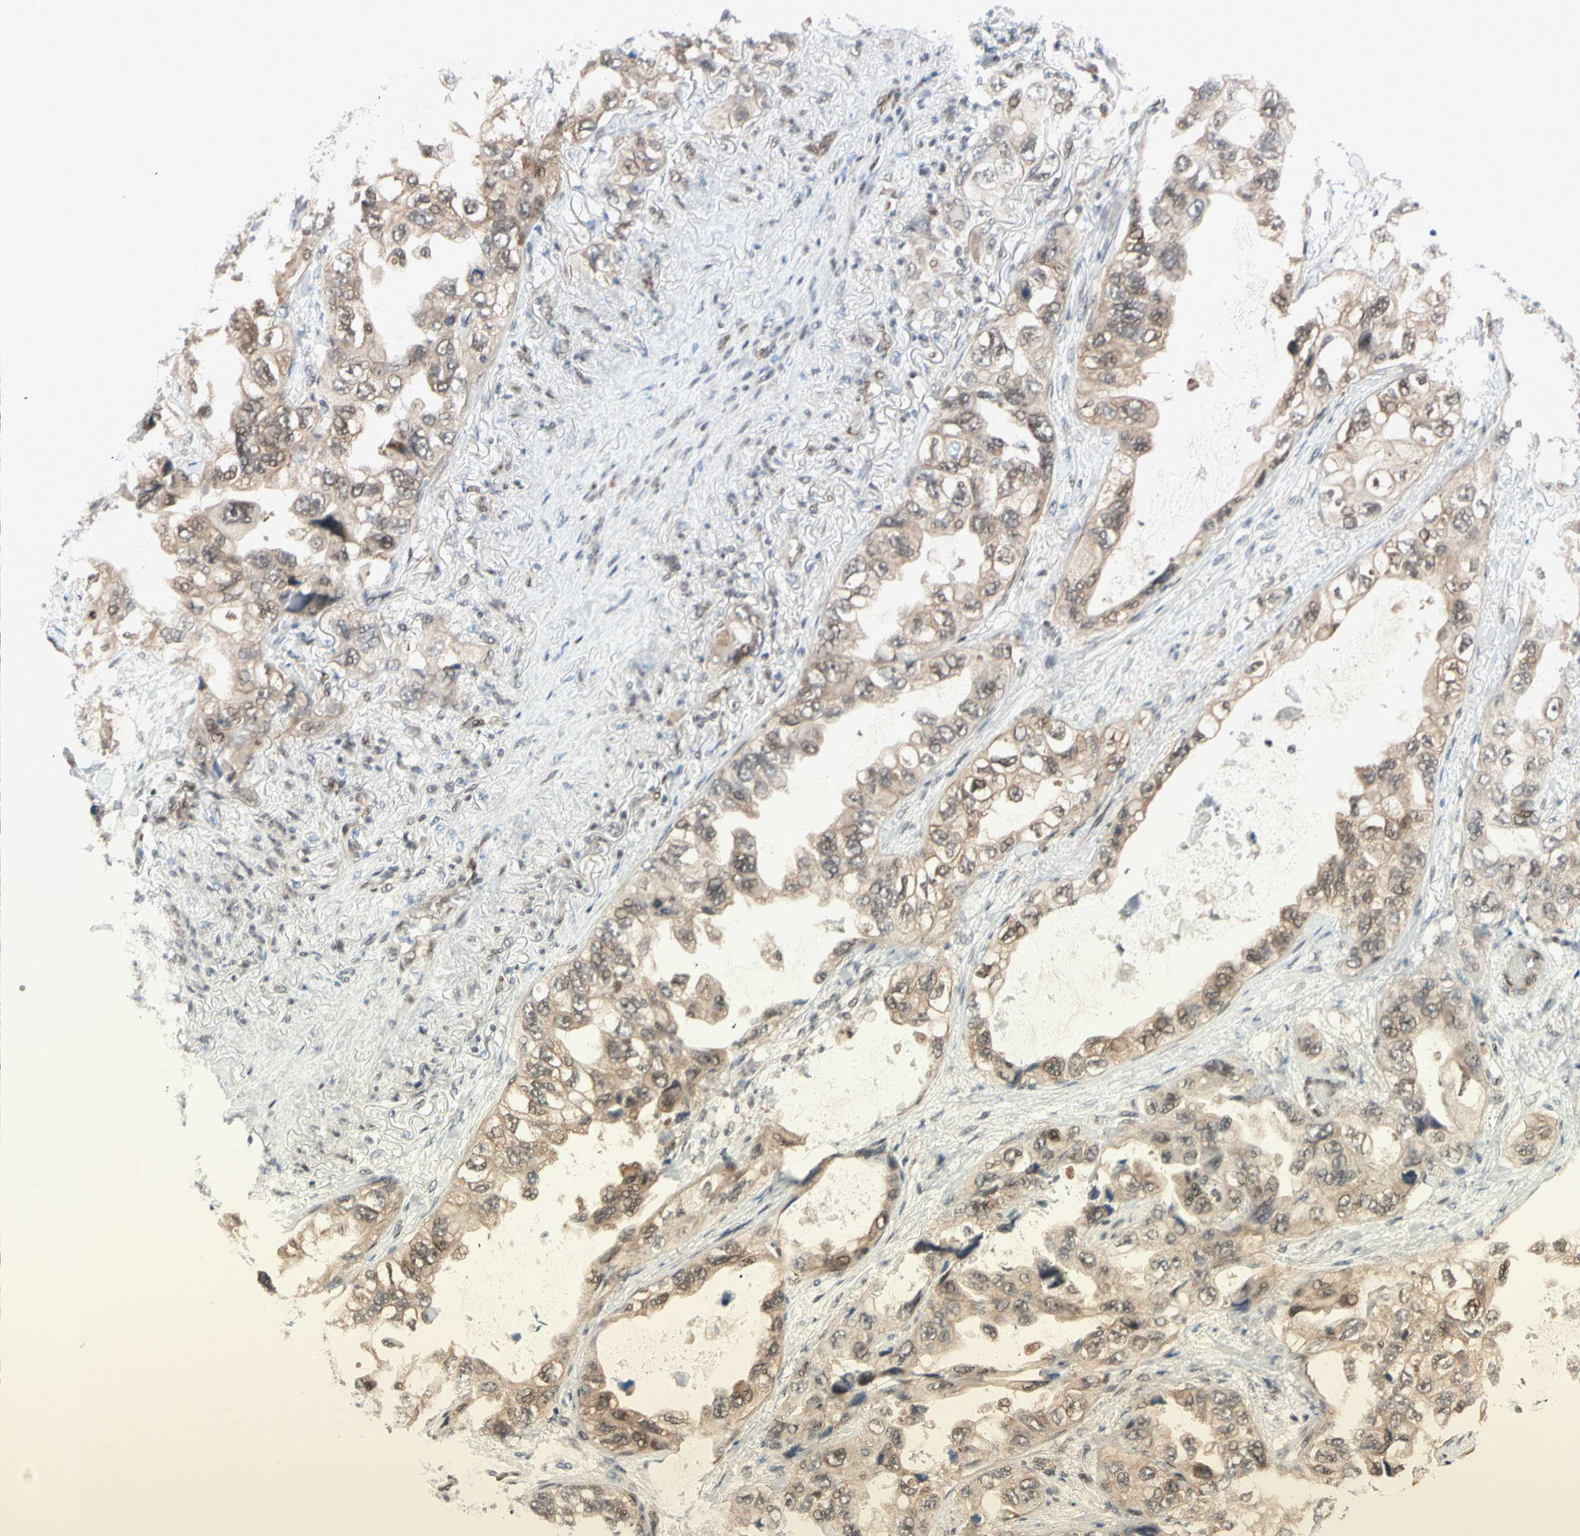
{"staining": {"intensity": "weak", "quantity": ">75%", "location": "cytoplasmic/membranous,nuclear"}, "tissue": "lung cancer", "cell_type": "Tumor cells", "image_type": "cancer", "snomed": [{"axis": "morphology", "description": "Squamous cell carcinoma, NOS"}, {"axis": "topography", "description": "Lung"}], "caption": "The image reveals staining of lung cancer (squamous cell carcinoma), revealing weak cytoplasmic/membranous and nuclear protein staining (brown color) within tumor cells. (DAB (3,3'-diaminobenzidine) = brown stain, brightfield microscopy at high magnification).", "gene": "TAF4", "patient": {"sex": "female", "age": 73}}